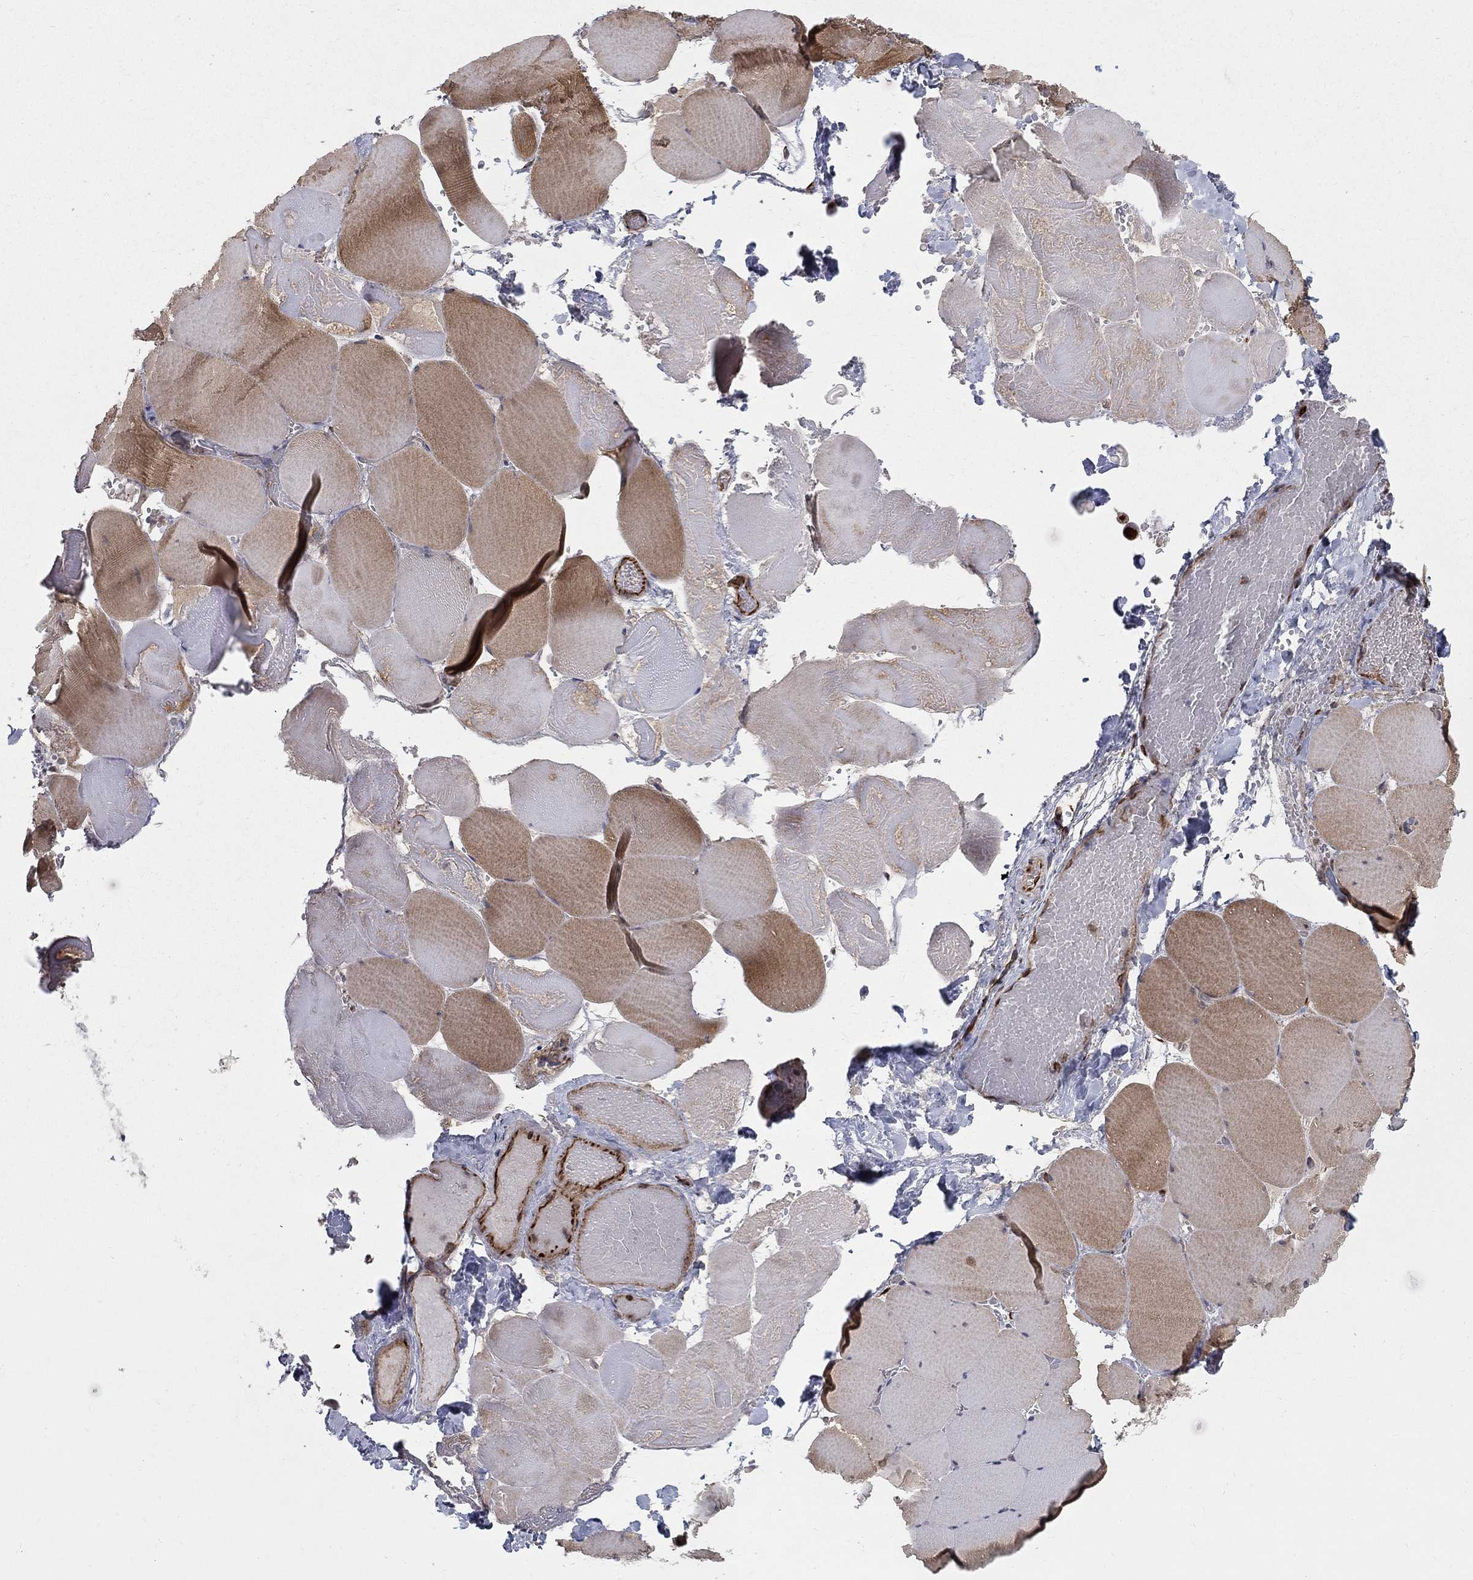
{"staining": {"intensity": "moderate", "quantity": "25%-75%", "location": "cytoplasmic/membranous"}, "tissue": "skeletal muscle", "cell_type": "Myocytes", "image_type": "normal", "snomed": [{"axis": "morphology", "description": "Normal tissue, NOS"}, {"axis": "morphology", "description": "Malignant melanoma, Metastatic site"}, {"axis": "topography", "description": "Skeletal muscle"}], "caption": "Unremarkable skeletal muscle demonstrates moderate cytoplasmic/membranous staining in approximately 25%-75% of myocytes, visualized by immunohistochemistry.", "gene": "MSRA", "patient": {"sex": "male", "age": 50}}